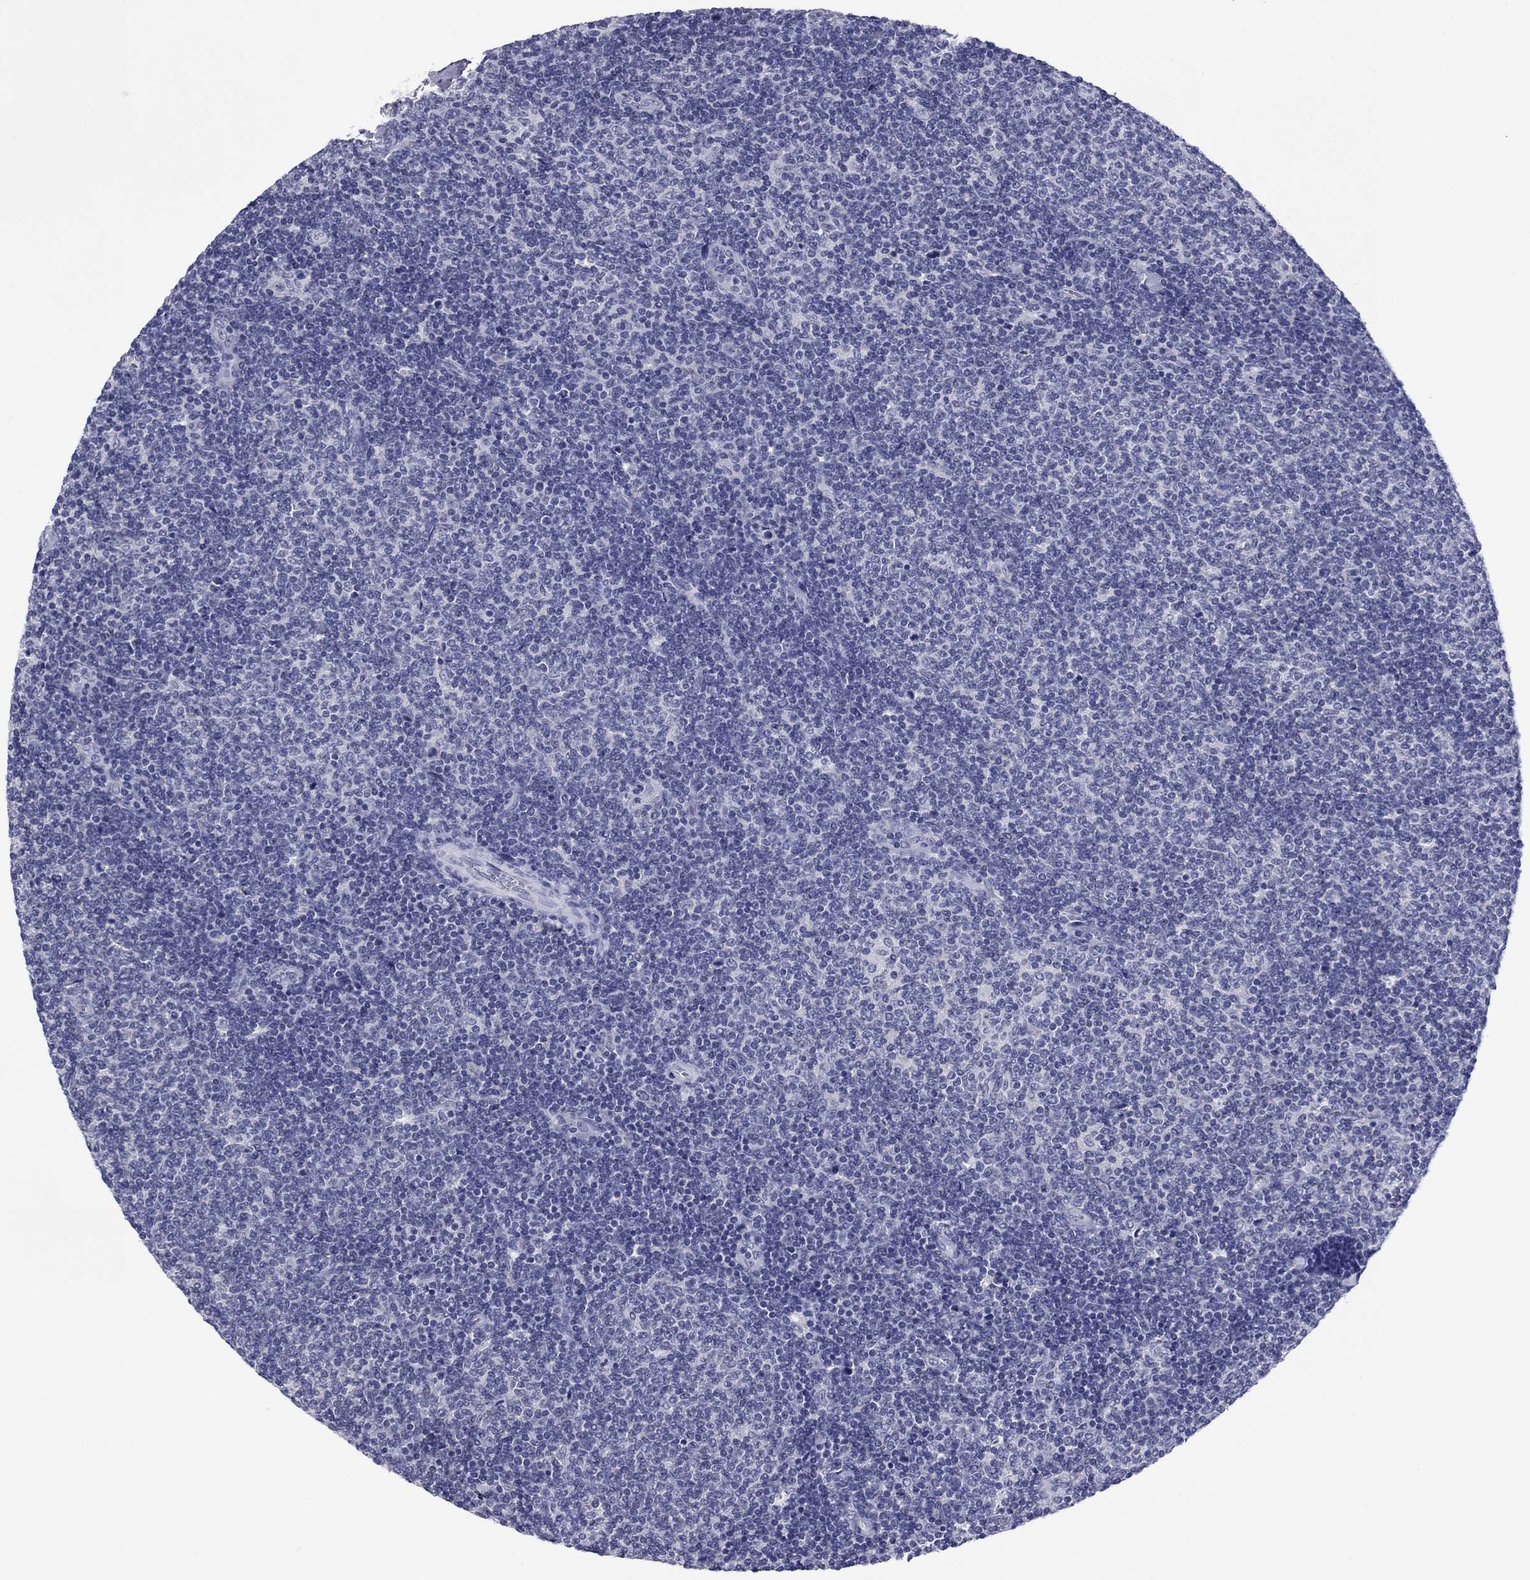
{"staining": {"intensity": "negative", "quantity": "none", "location": "none"}, "tissue": "lymphoma", "cell_type": "Tumor cells", "image_type": "cancer", "snomed": [{"axis": "morphology", "description": "Malignant lymphoma, non-Hodgkin's type, Low grade"}, {"axis": "topography", "description": "Lymph node"}], "caption": "Immunohistochemical staining of lymphoma reveals no significant expression in tumor cells.", "gene": "HAO1", "patient": {"sex": "male", "age": 52}}